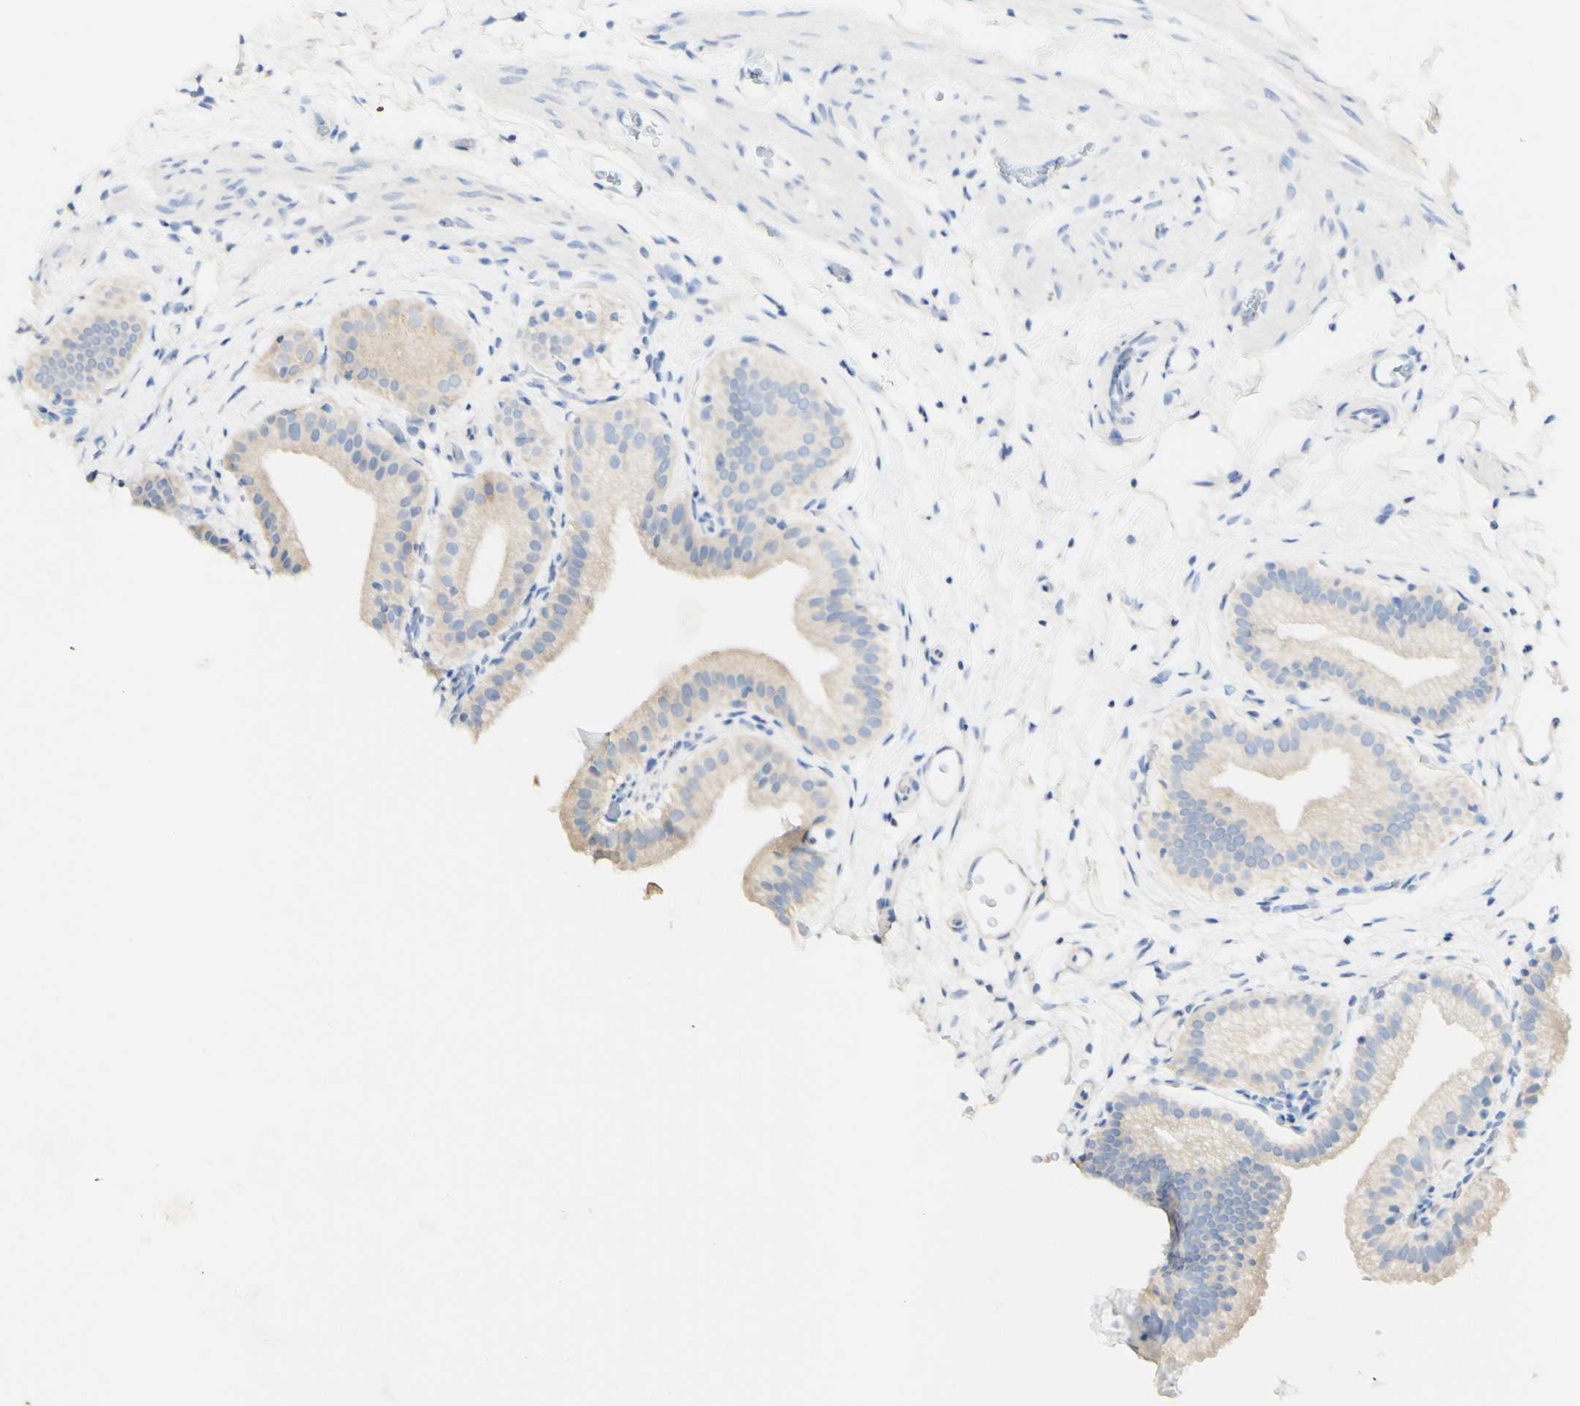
{"staining": {"intensity": "weak", "quantity": "25%-75%", "location": "cytoplasmic/membranous"}, "tissue": "gallbladder", "cell_type": "Glandular cells", "image_type": "normal", "snomed": [{"axis": "morphology", "description": "Normal tissue, NOS"}, {"axis": "topography", "description": "Gallbladder"}], "caption": "Benign gallbladder reveals weak cytoplasmic/membranous positivity in approximately 25%-75% of glandular cells, visualized by immunohistochemistry. Using DAB (brown) and hematoxylin (blue) stains, captured at high magnification using brightfield microscopy.", "gene": "FGF4", "patient": {"sex": "male", "age": 54}}